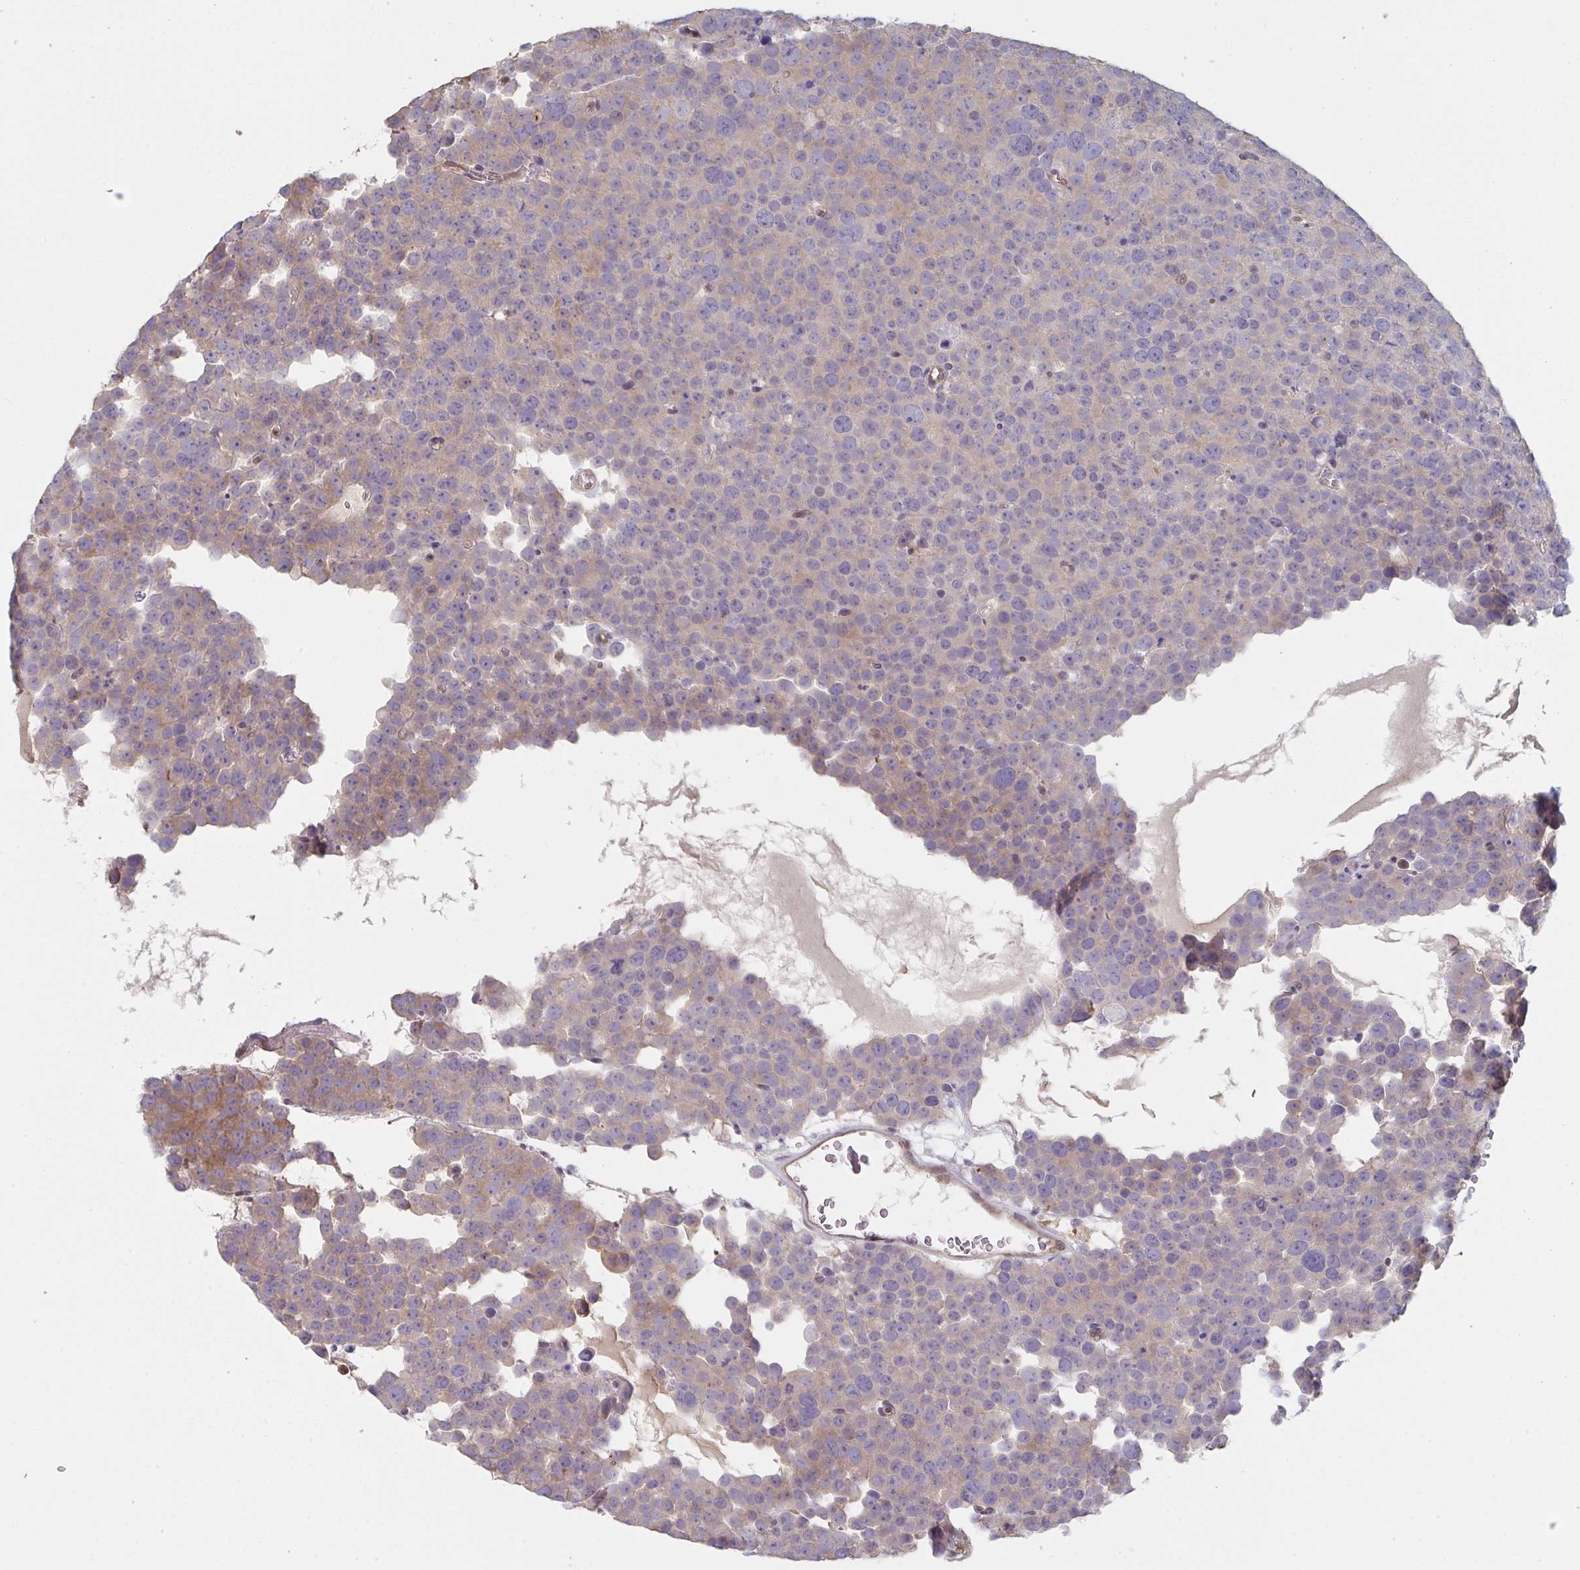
{"staining": {"intensity": "weak", "quantity": ">75%", "location": "cytoplasmic/membranous"}, "tissue": "testis cancer", "cell_type": "Tumor cells", "image_type": "cancer", "snomed": [{"axis": "morphology", "description": "Seminoma, NOS"}, {"axis": "topography", "description": "Testis"}], "caption": "Immunohistochemistry micrograph of neoplastic tissue: seminoma (testis) stained using immunohistochemistry shows low levels of weak protein expression localized specifically in the cytoplasmic/membranous of tumor cells, appearing as a cytoplasmic/membranous brown color.", "gene": "ACD", "patient": {"sex": "male", "age": 71}}